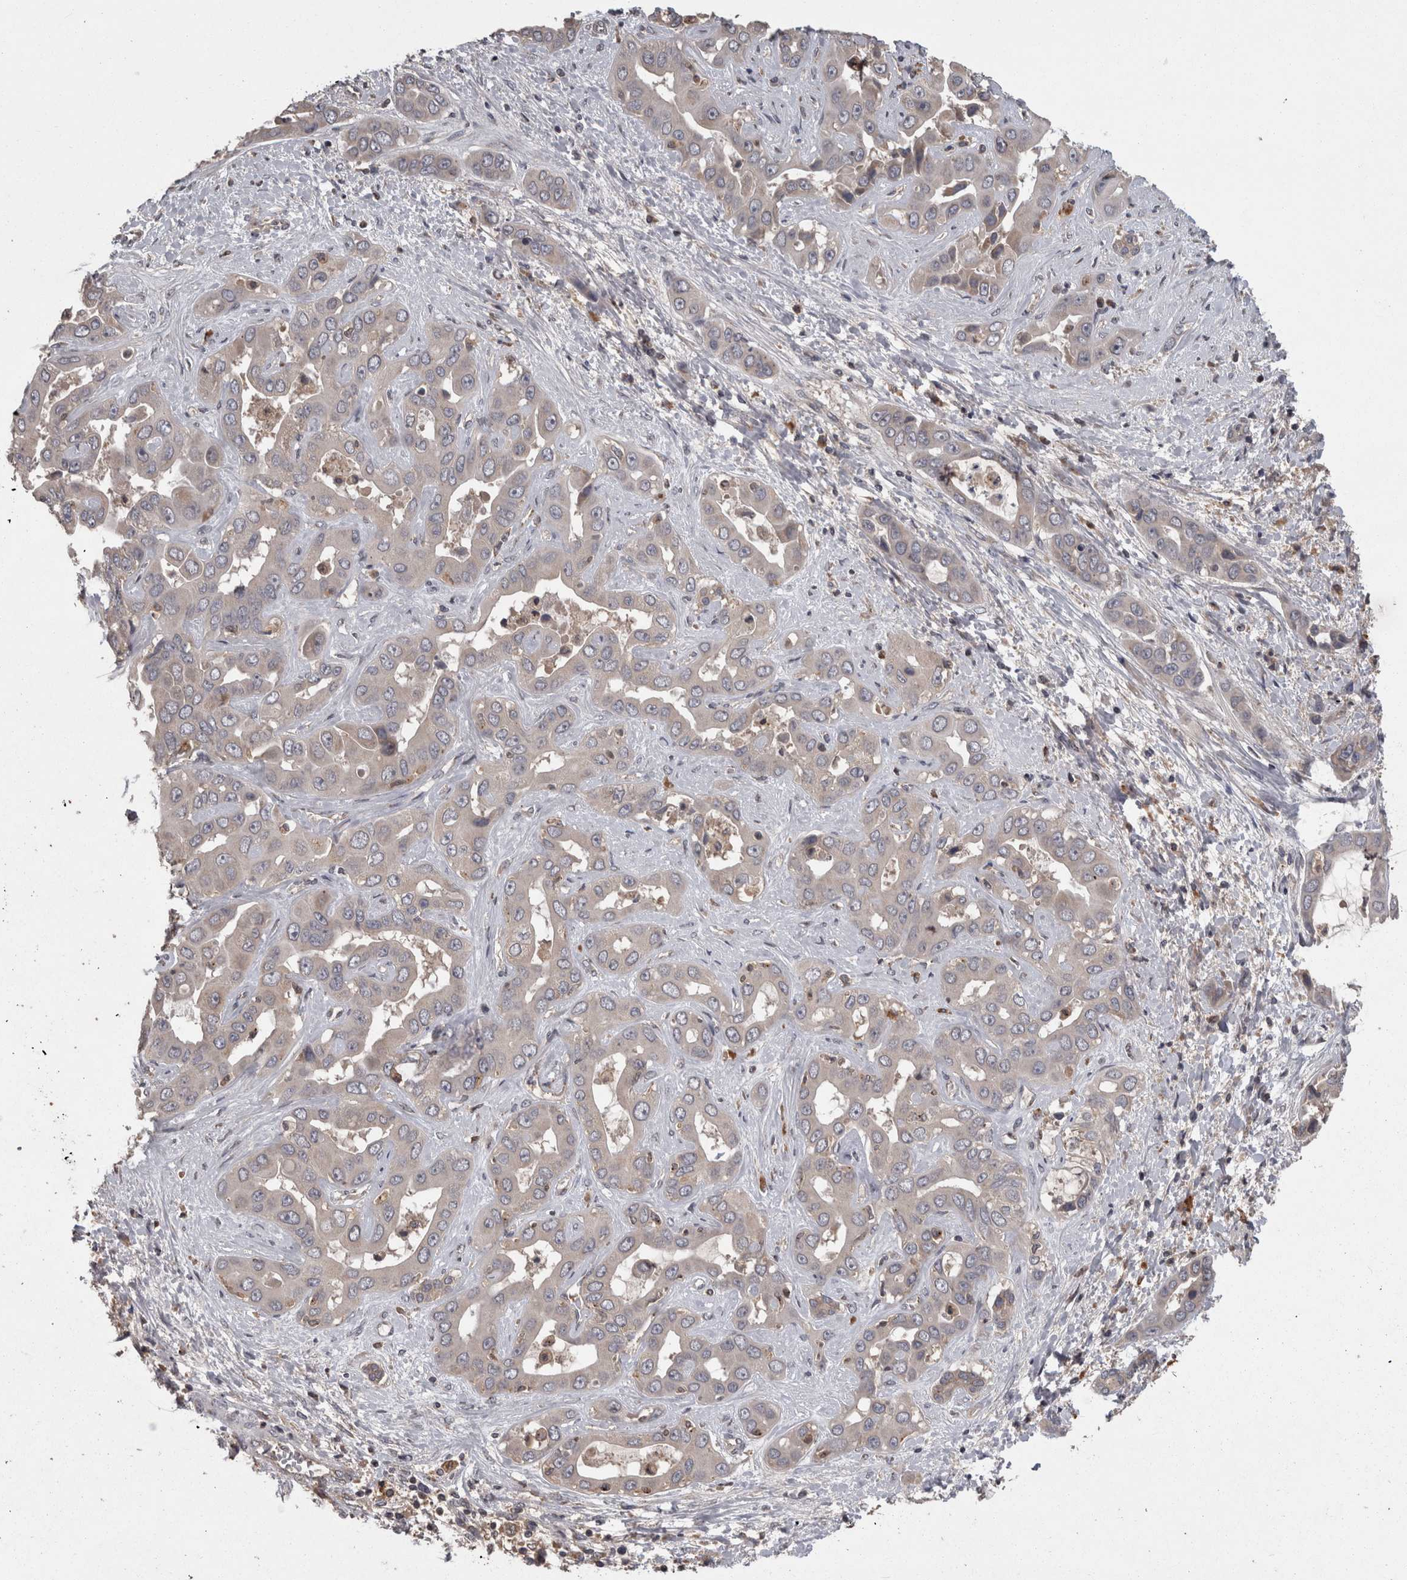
{"staining": {"intensity": "negative", "quantity": "none", "location": "none"}, "tissue": "liver cancer", "cell_type": "Tumor cells", "image_type": "cancer", "snomed": [{"axis": "morphology", "description": "Cholangiocarcinoma"}, {"axis": "topography", "description": "Liver"}], "caption": "The image reveals no staining of tumor cells in cholangiocarcinoma (liver). (DAB (3,3'-diaminobenzidine) immunohistochemistry (IHC) with hematoxylin counter stain).", "gene": "PCM1", "patient": {"sex": "female", "age": 52}}